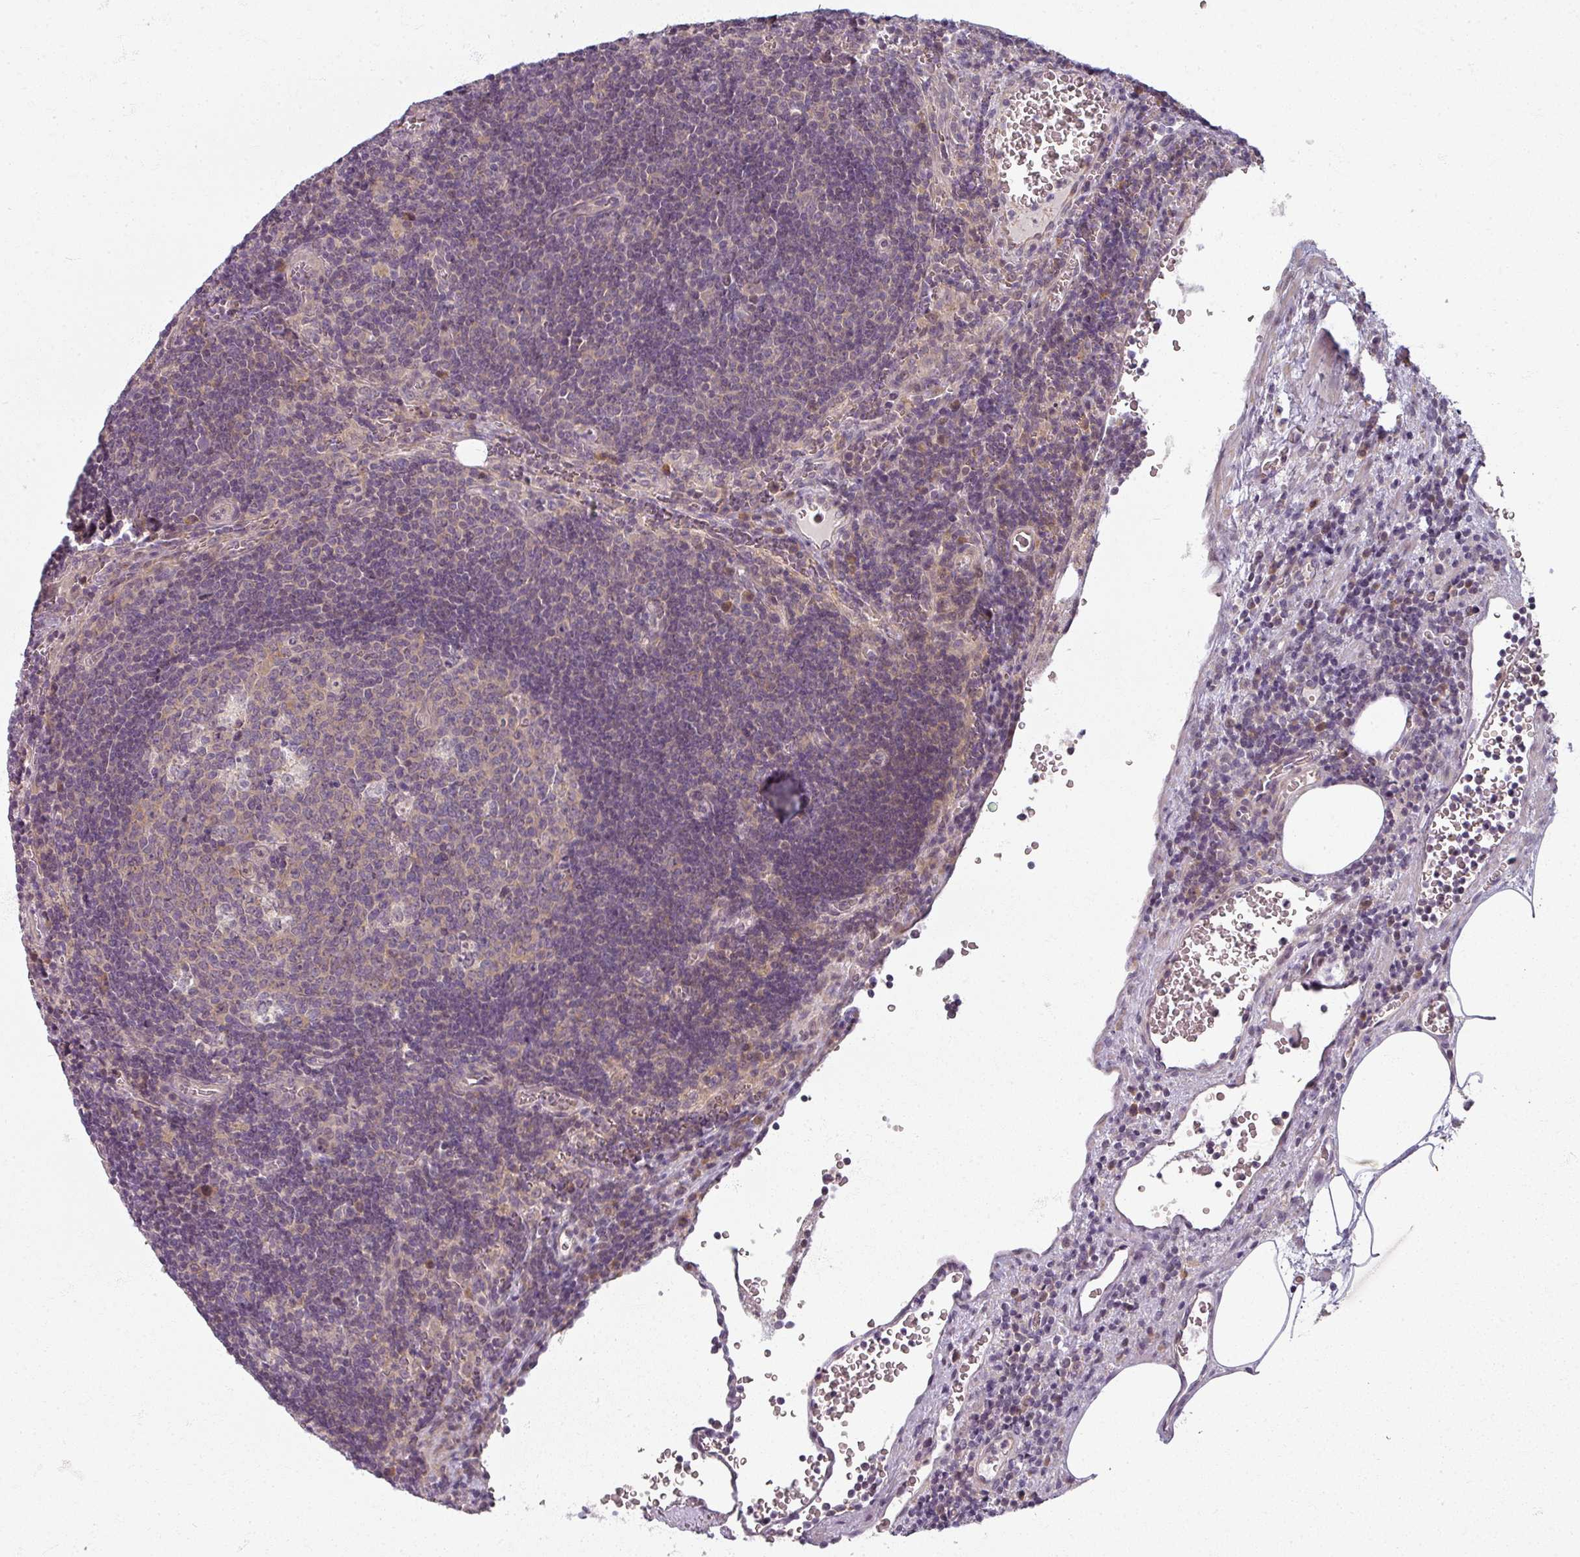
{"staining": {"intensity": "weak", "quantity": "25%-75%", "location": "cytoplasmic/membranous"}, "tissue": "lymph node", "cell_type": "Germinal center cells", "image_type": "normal", "snomed": [{"axis": "morphology", "description": "Normal tissue, NOS"}, {"axis": "topography", "description": "Lymph node"}], "caption": "IHC (DAB (3,3'-diaminobenzidine)) staining of normal human lymph node reveals weak cytoplasmic/membranous protein expression in about 25%-75% of germinal center cells. The staining was performed using DAB, with brown indicating positive protein expression. Nuclei are stained blue with hematoxylin.", "gene": "MYMK", "patient": {"sex": "male", "age": 50}}